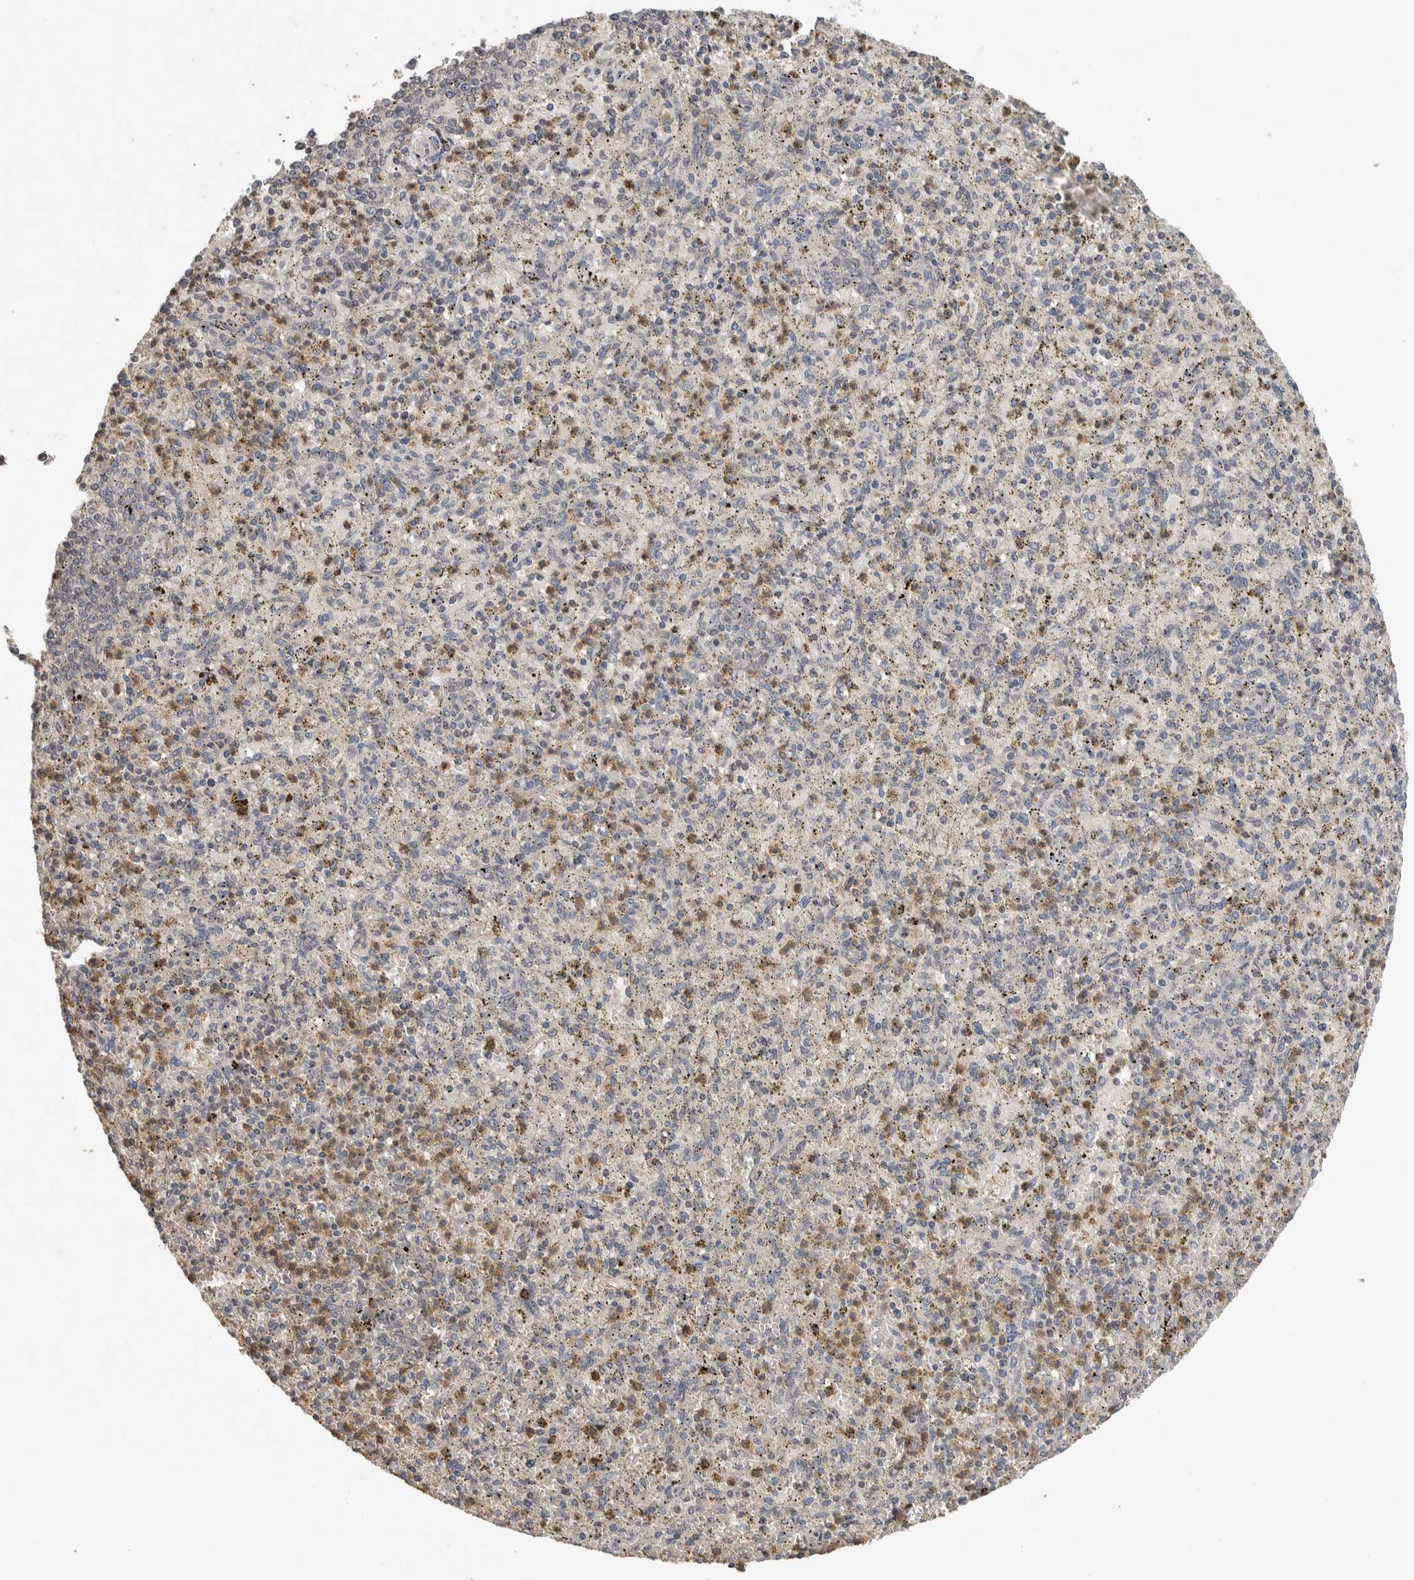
{"staining": {"intensity": "weak", "quantity": "25%-75%", "location": "cytoplasmic/membranous"}, "tissue": "spleen", "cell_type": "Cells in red pulp", "image_type": "normal", "snomed": [{"axis": "morphology", "description": "Normal tissue, NOS"}, {"axis": "topography", "description": "Spleen"}], "caption": "Cells in red pulp reveal low levels of weak cytoplasmic/membranous staining in about 25%-75% of cells in benign spleen.", "gene": "EIF3H", "patient": {"sex": "male", "age": 72}}